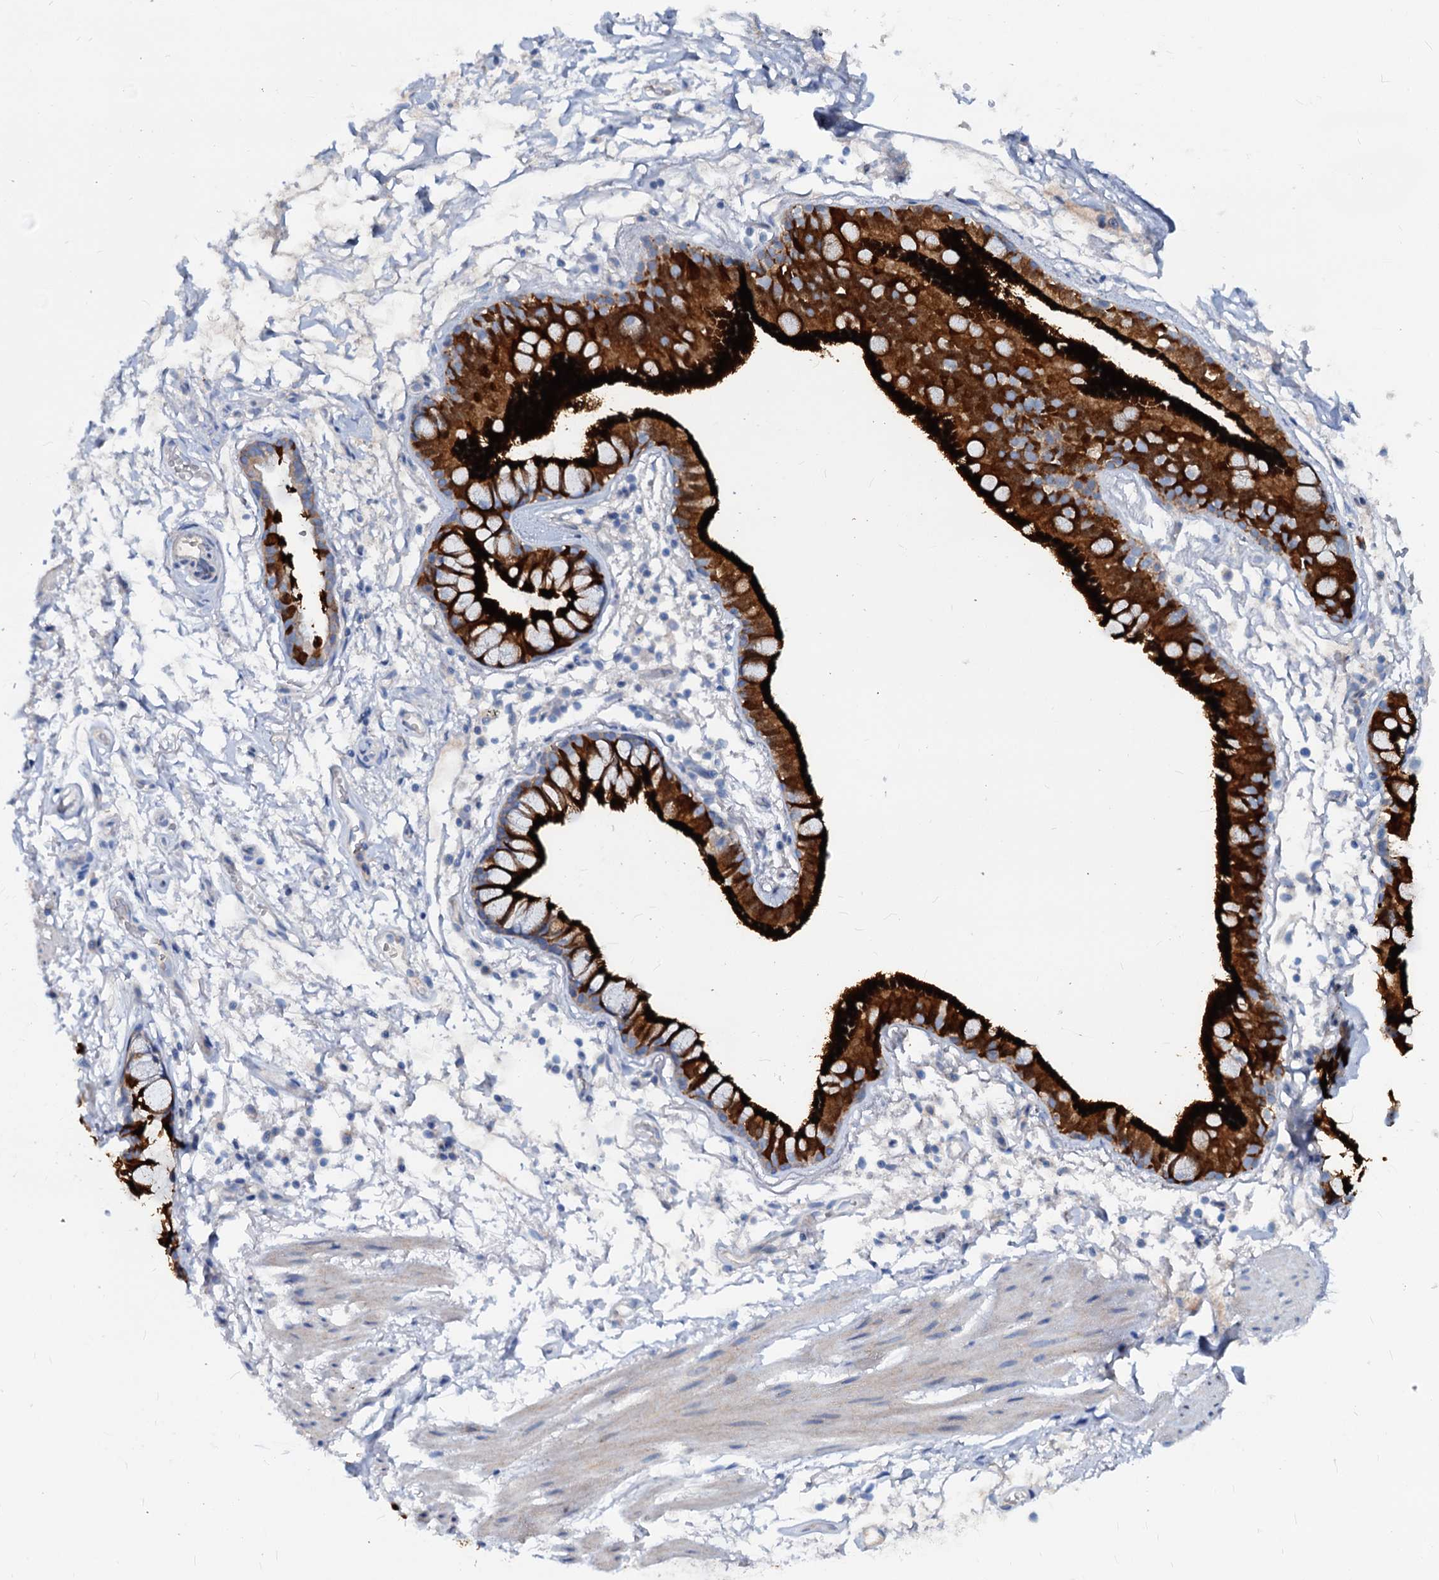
{"staining": {"intensity": "negative", "quantity": "none", "location": "none"}, "tissue": "adipose tissue", "cell_type": "Adipocytes", "image_type": "normal", "snomed": [{"axis": "morphology", "description": "Normal tissue, NOS"}, {"axis": "topography", "description": "Lymph node"}, {"axis": "topography", "description": "Bronchus"}], "caption": "Immunohistochemistry (IHC) image of benign adipose tissue: human adipose tissue stained with DAB (3,3'-diaminobenzidine) shows no significant protein expression in adipocytes.", "gene": "DYDC2", "patient": {"sex": "male", "age": 63}}